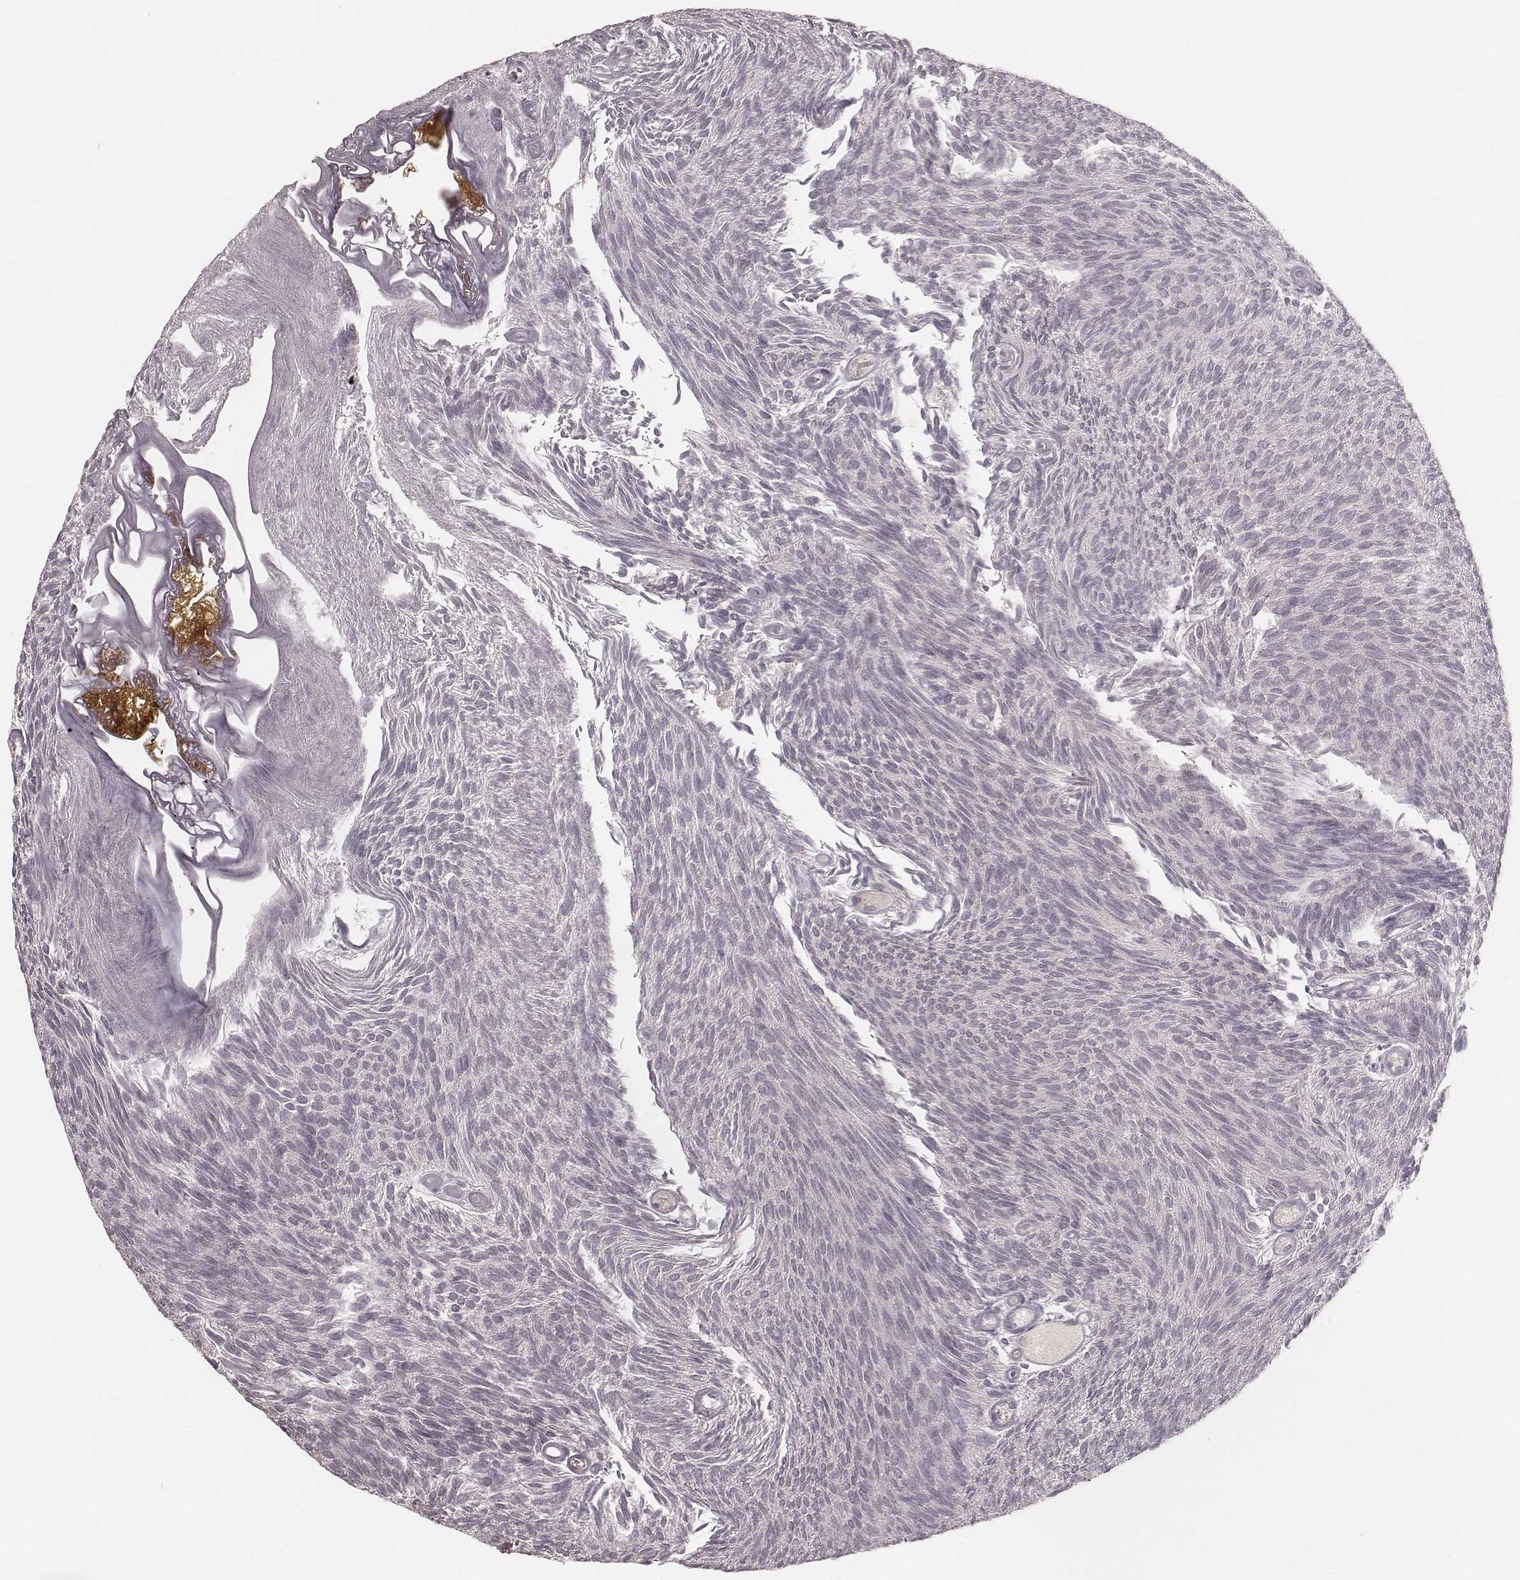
{"staining": {"intensity": "negative", "quantity": "none", "location": "none"}, "tissue": "urothelial cancer", "cell_type": "Tumor cells", "image_type": "cancer", "snomed": [{"axis": "morphology", "description": "Urothelial carcinoma, Low grade"}, {"axis": "topography", "description": "Urinary bladder"}], "caption": "Micrograph shows no significant protein expression in tumor cells of urothelial carcinoma (low-grade).", "gene": "LY6K", "patient": {"sex": "male", "age": 77}}